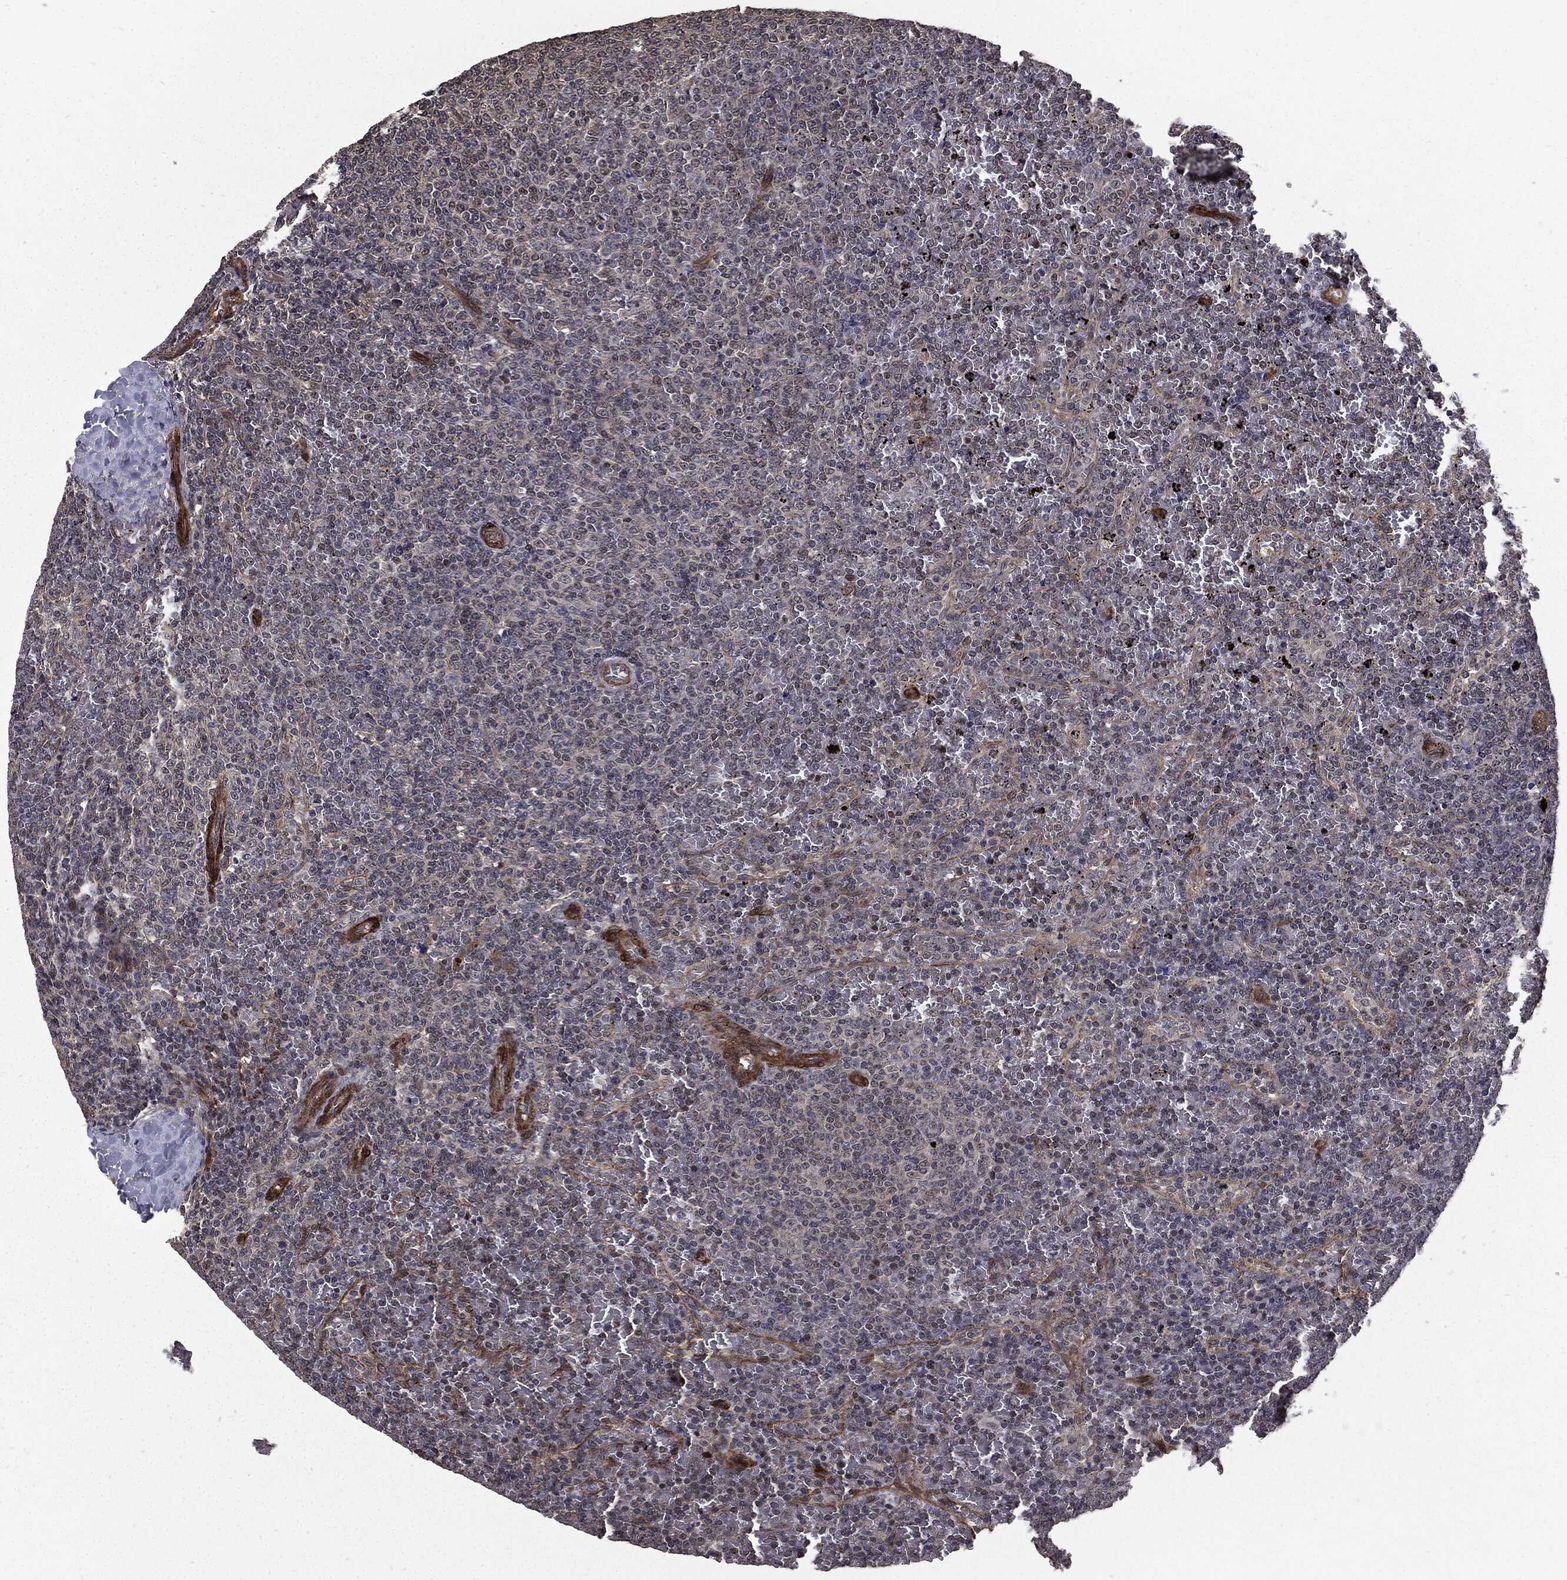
{"staining": {"intensity": "negative", "quantity": "none", "location": "none"}, "tissue": "lymphoma", "cell_type": "Tumor cells", "image_type": "cancer", "snomed": [{"axis": "morphology", "description": "Malignant lymphoma, non-Hodgkin's type, Low grade"}, {"axis": "topography", "description": "Spleen"}], "caption": "Tumor cells show no significant protein expression in lymphoma.", "gene": "PTPA", "patient": {"sex": "female", "age": 77}}